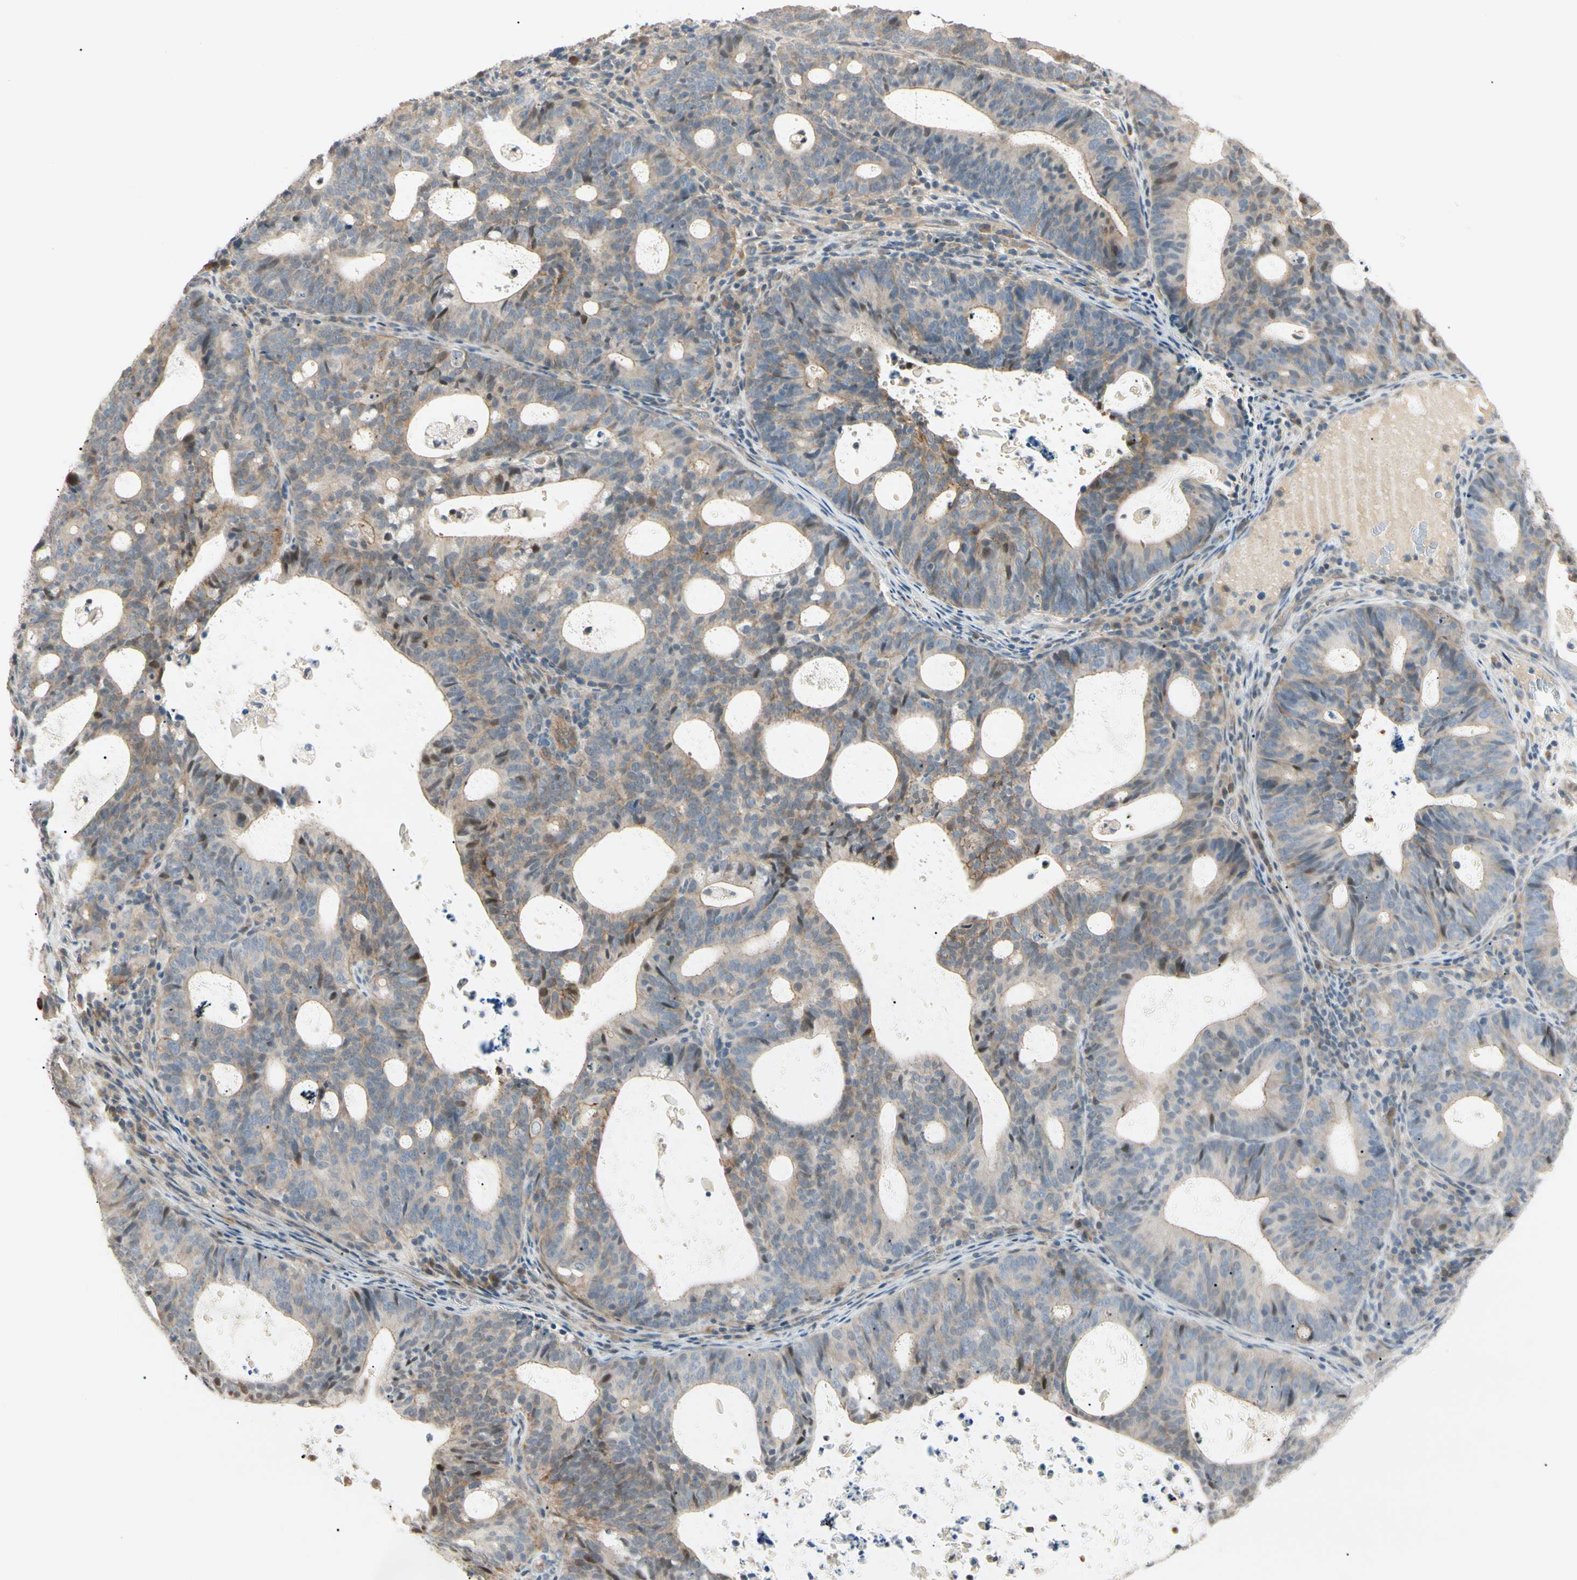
{"staining": {"intensity": "weak", "quantity": ">75%", "location": "cytoplasmic/membranous"}, "tissue": "endometrial cancer", "cell_type": "Tumor cells", "image_type": "cancer", "snomed": [{"axis": "morphology", "description": "Adenocarcinoma, NOS"}, {"axis": "topography", "description": "Uterus"}], "caption": "A photomicrograph of human endometrial cancer (adenocarcinoma) stained for a protein displays weak cytoplasmic/membranous brown staining in tumor cells.", "gene": "P3H2", "patient": {"sex": "female", "age": 83}}